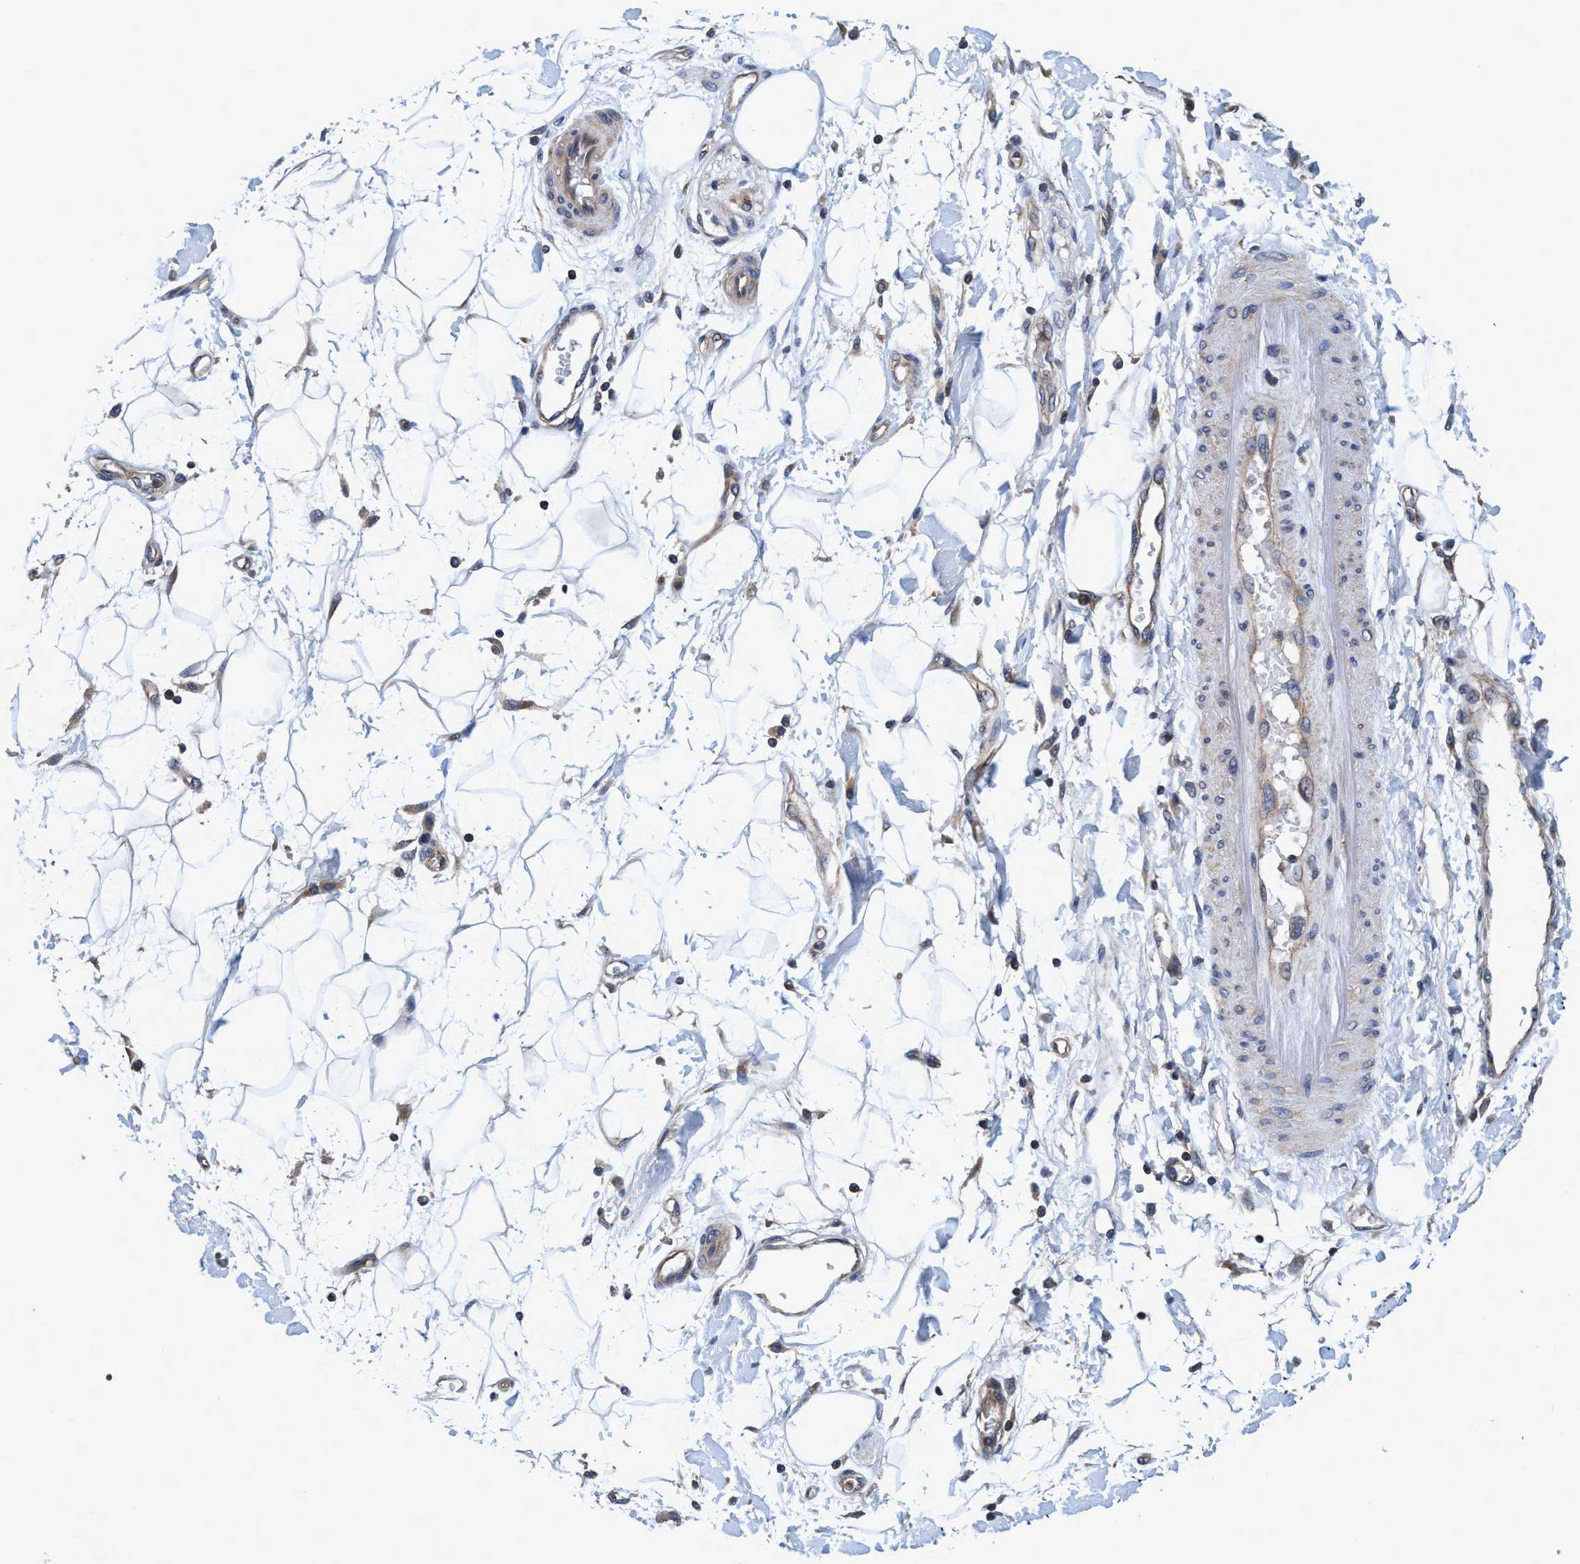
{"staining": {"intensity": "moderate", "quantity": "<25%", "location": "cytoplasmic/membranous"}, "tissue": "adipose tissue", "cell_type": "Adipocytes", "image_type": "normal", "snomed": [{"axis": "morphology", "description": "Normal tissue, NOS"}, {"axis": "morphology", "description": "Adenocarcinoma, NOS"}, {"axis": "topography", "description": "Duodenum"}, {"axis": "topography", "description": "Peripheral nerve tissue"}], "caption": "Adipose tissue was stained to show a protein in brown. There is low levels of moderate cytoplasmic/membranous expression in approximately <25% of adipocytes. (DAB (3,3'-diaminobenzidine) IHC, brown staining for protein, blue staining for nuclei).", "gene": "CALCOCO2", "patient": {"sex": "female", "age": 60}}